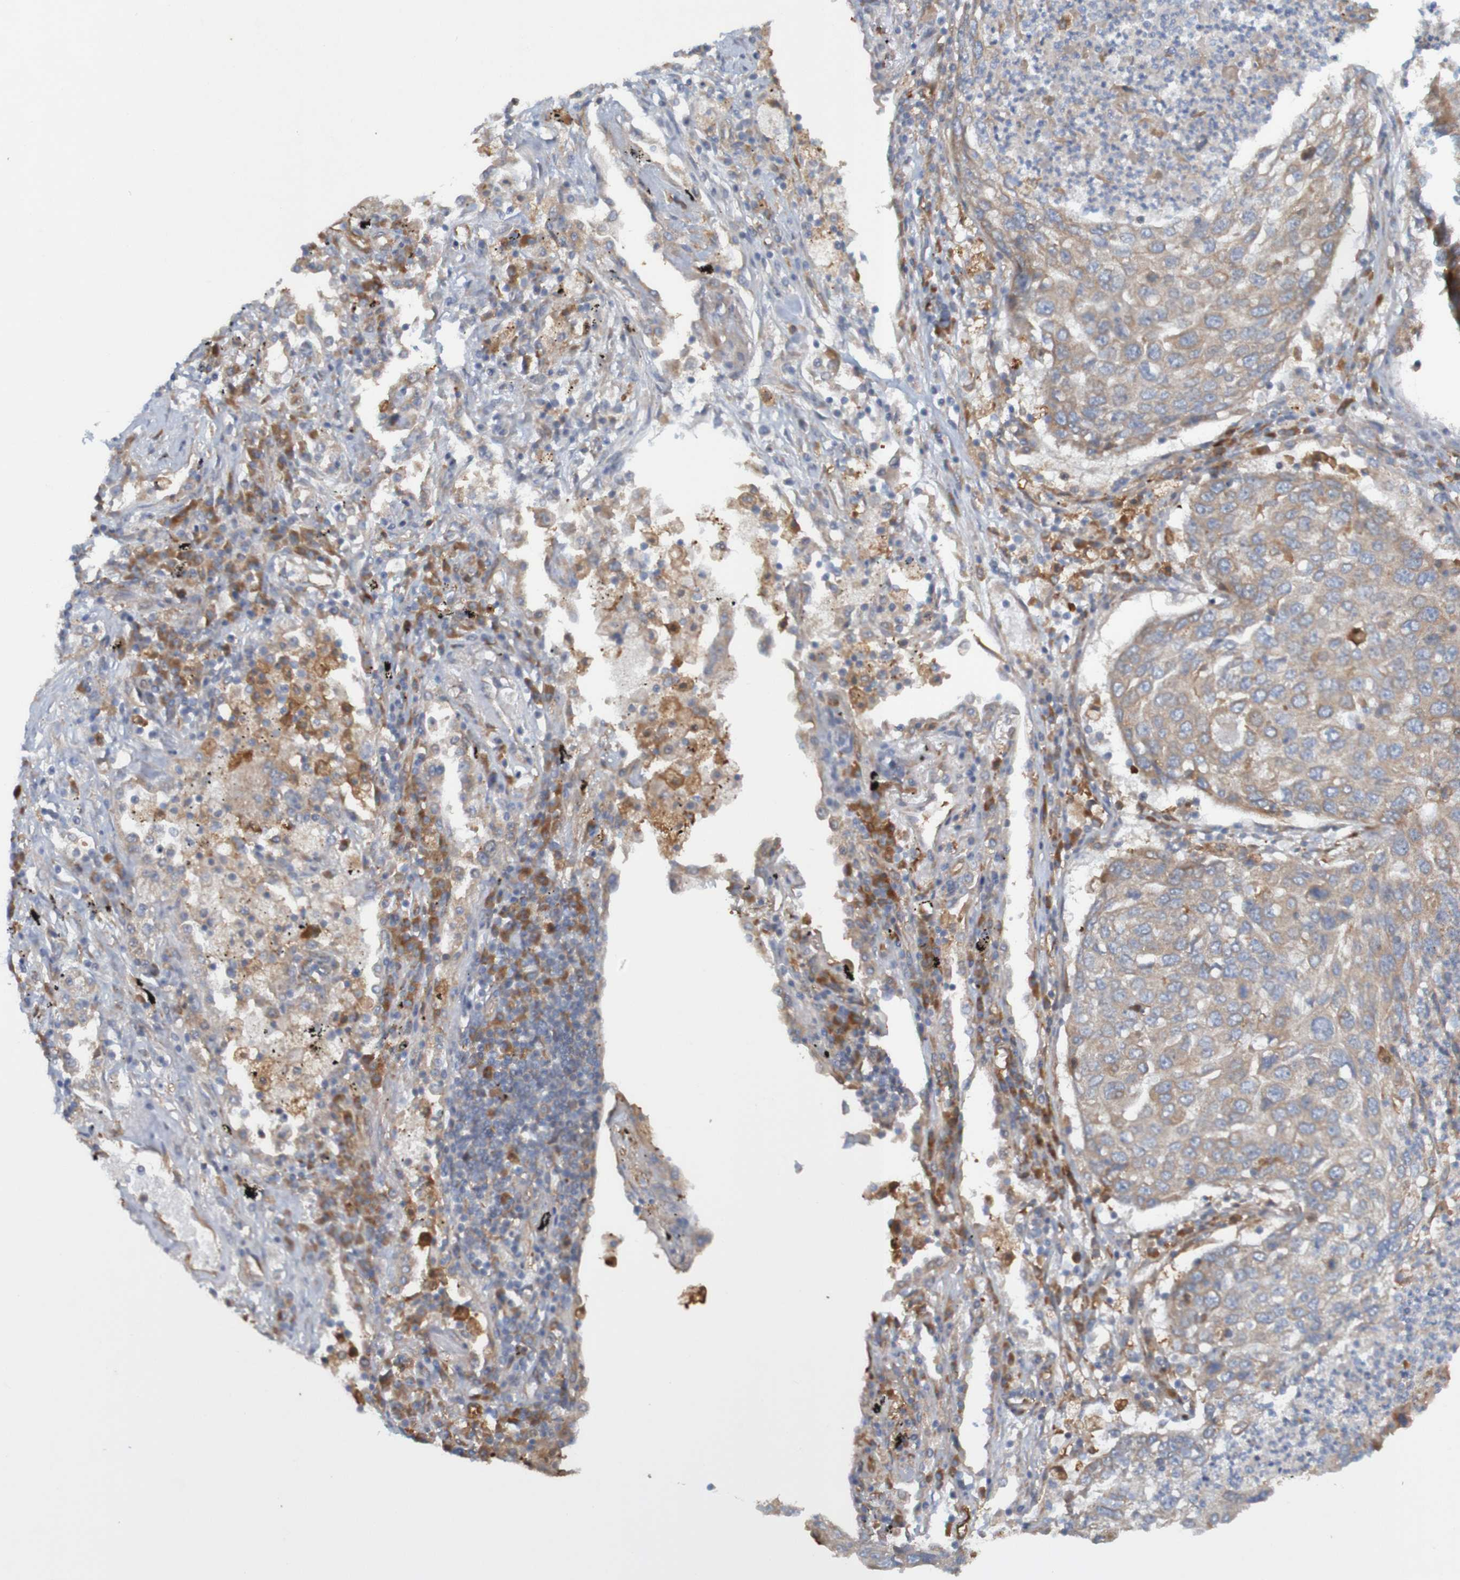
{"staining": {"intensity": "weak", "quantity": ">75%", "location": "cytoplasmic/membranous"}, "tissue": "lung cancer", "cell_type": "Tumor cells", "image_type": "cancer", "snomed": [{"axis": "morphology", "description": "Squamous cell carcinoma, NOS"}, {"axis": "topography", "description": "Lung"}], "caption": "This image reveals immunohistochemistry staining of human lung cancer (squamous cell carcinoma), with low weak cytoplasmic/membranous staining in about >75% of tumor cells.", "gene": "DNAJC4", "patient": {"sex": "female", "age": 63}}